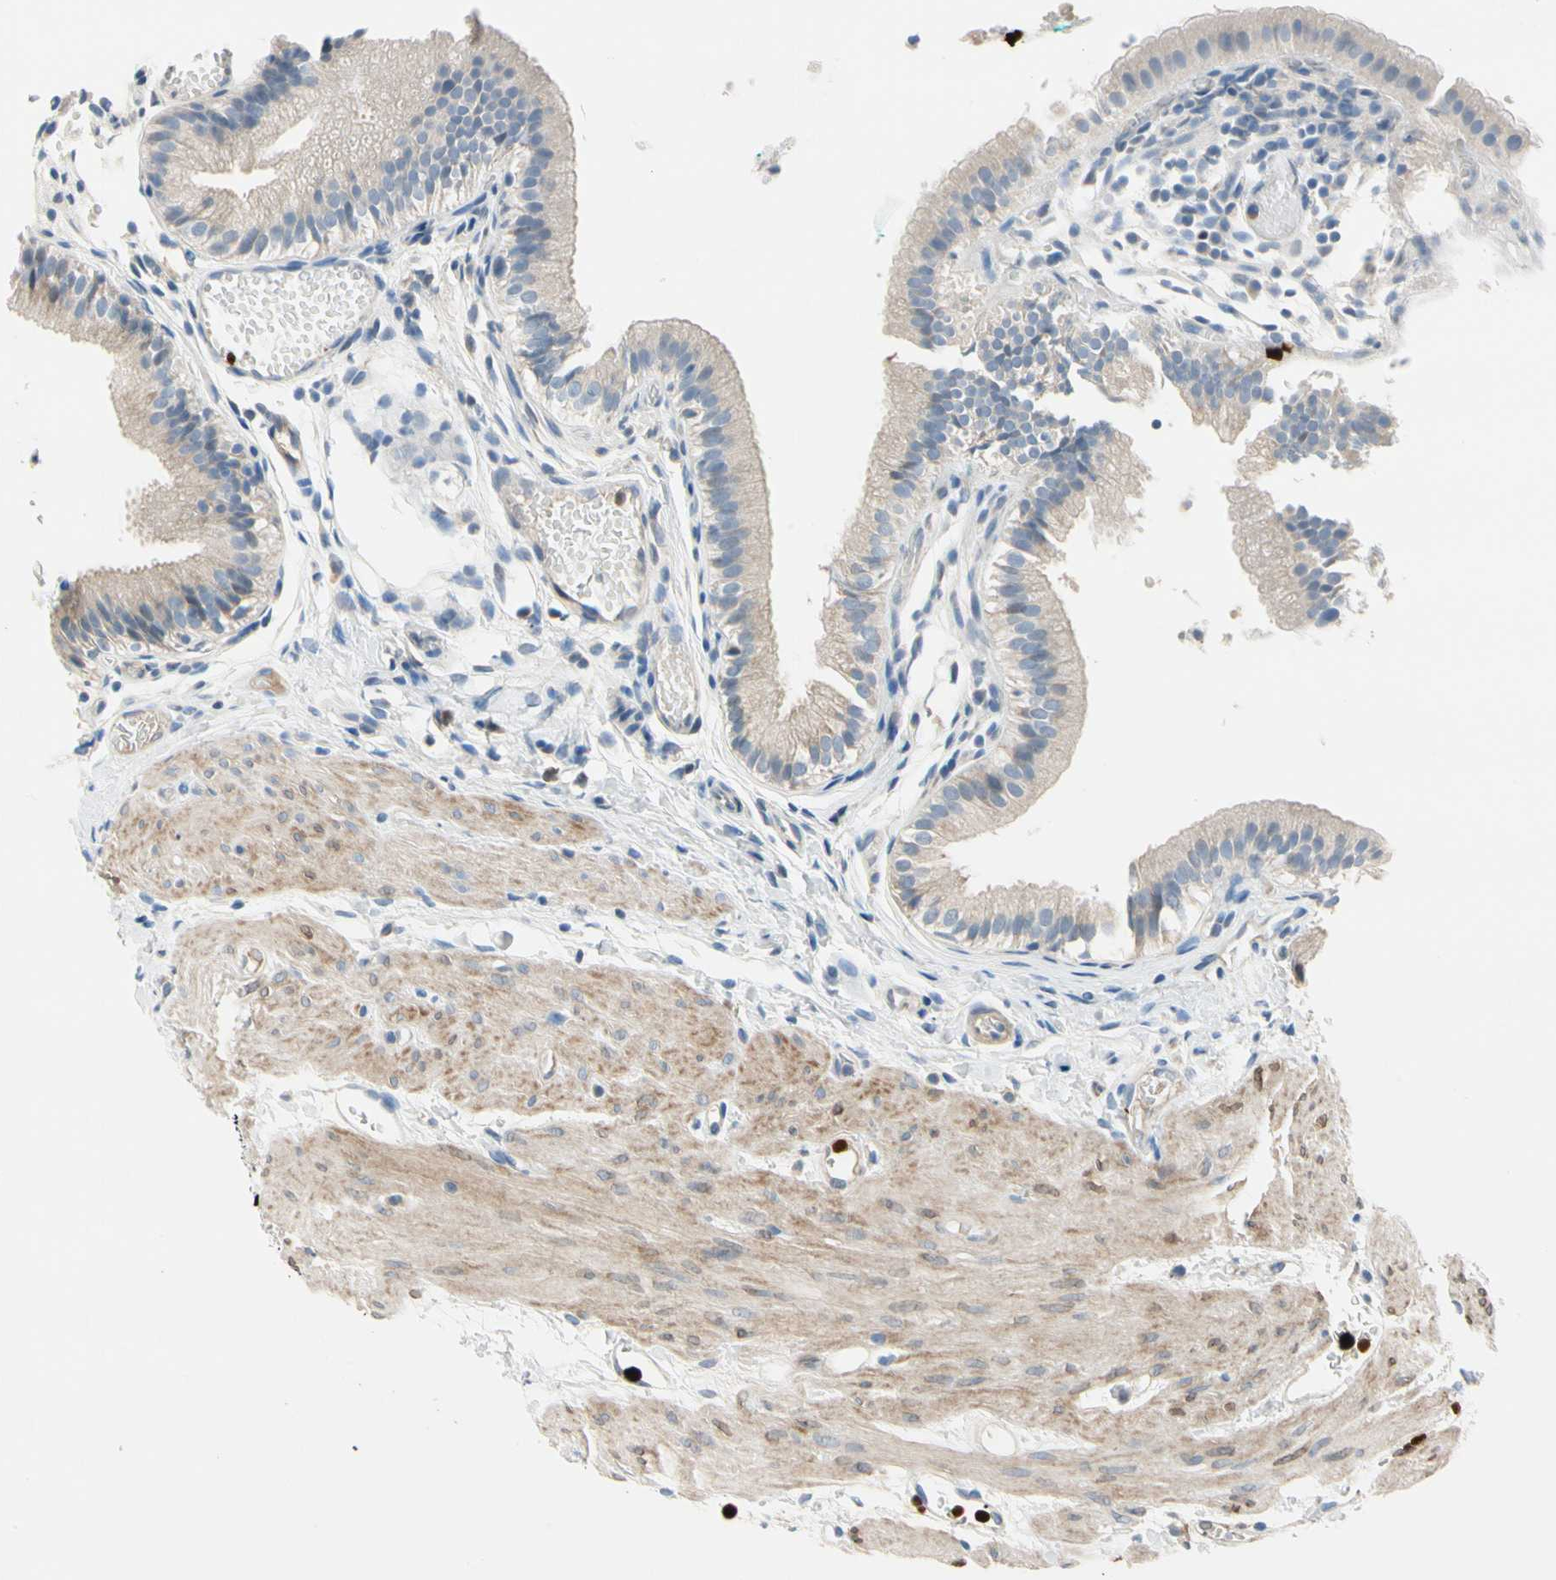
{"staining": {"intensity": "weak", "quantity": ">75%", "location": "cytoplasmic/membranous"}, "tissue": "gallbladder", "cell_type": "Glandular cells", "image_type": "normal", "snomed": [{"axis": "morphology", "description": "Normal tissue, NOS"}, {"axis": "topography", "description": "Gallbladder"}], "caption": "Protein expression analysis of benign gallbladder shows weak cytoplasmic/membranous positivity in approximately >75% of glandular cells.", "gene": "TRAF5", "patient": {"sex": "female", "age": 26}}